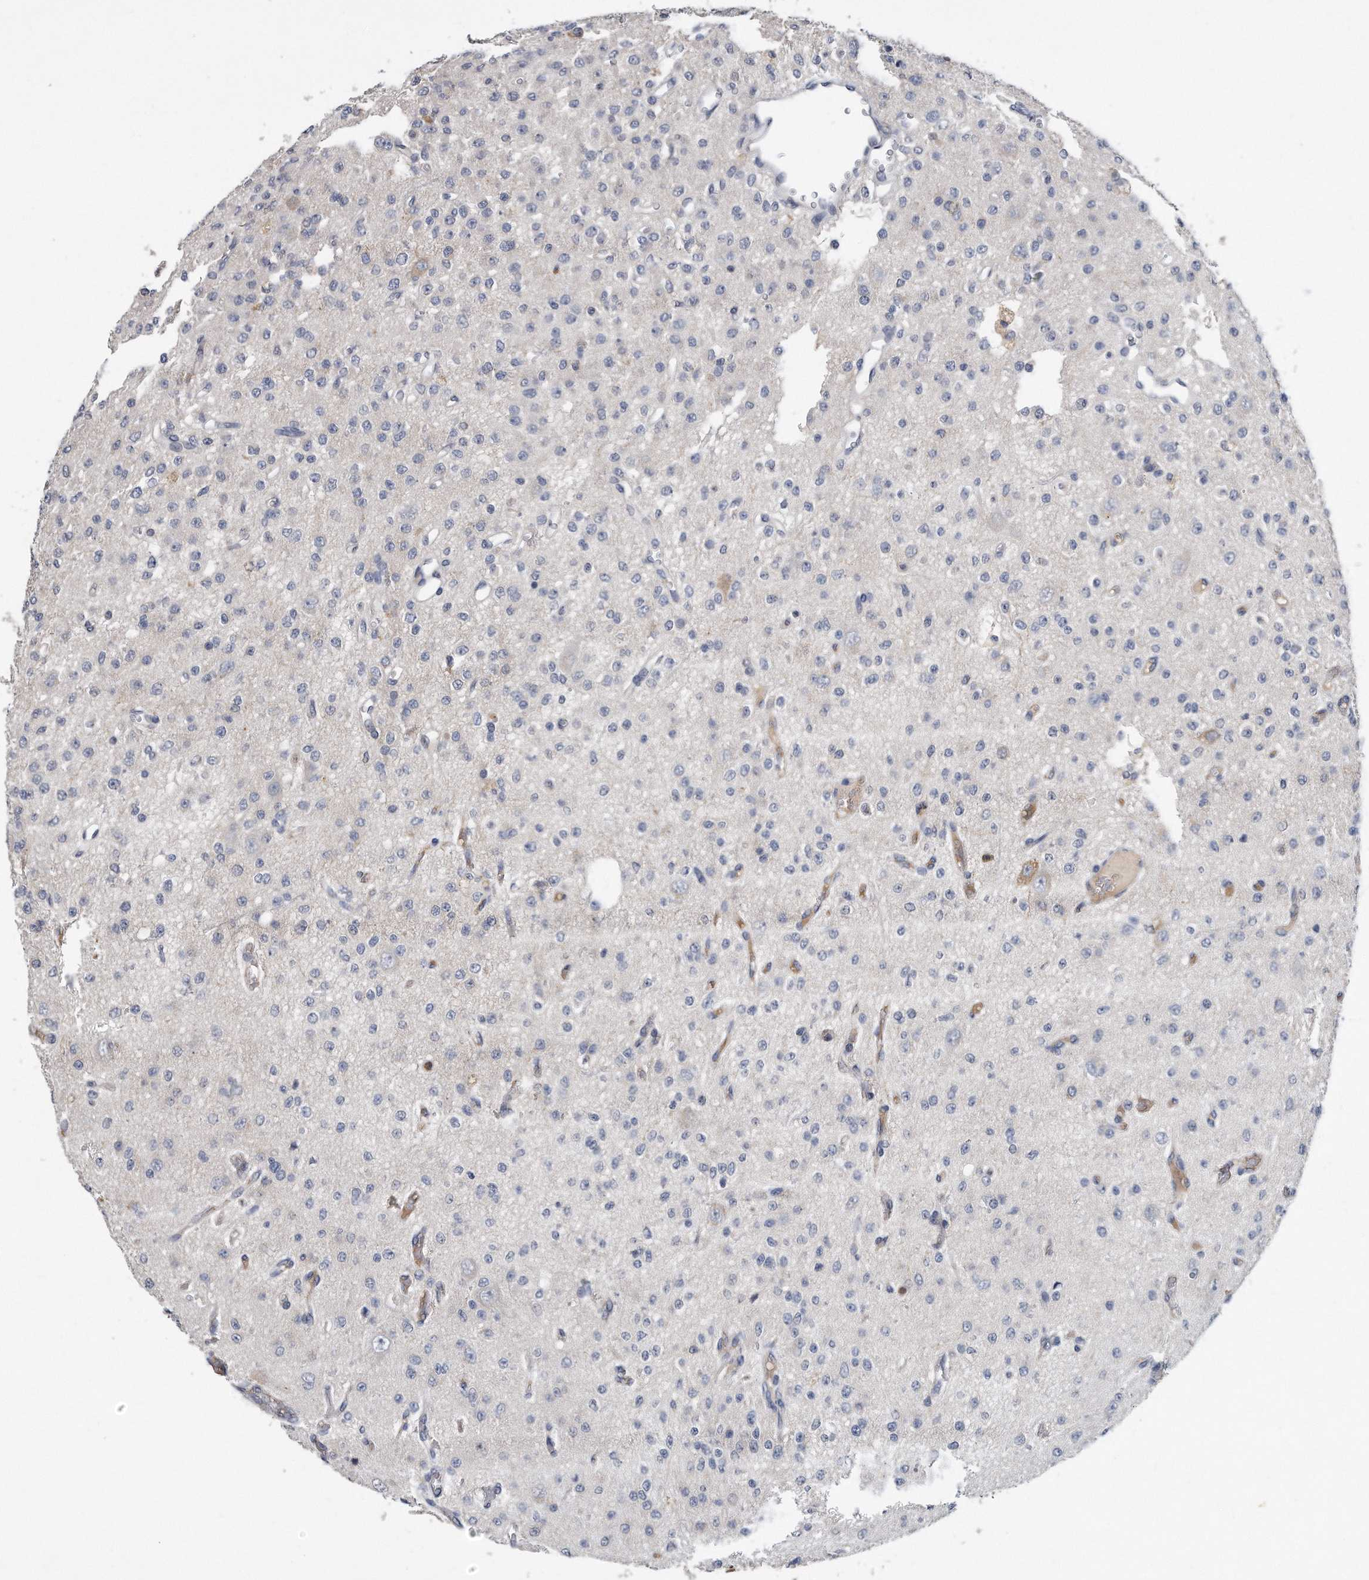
{"staining": {"intensity": "negative", "quantity": "none", "location": "none"}, "tissue": "glioma", "cell_type": "Tumor cells", "image_type": "cancer", "snomed": [{"axis": "morphology", "description": "Glioma, malignant, Low grade"}, {"axis": "topography", "description": "Brain"}], "caption": "This is an IHC photomicrograph of human low-grade glioma (malignant). There is no positivity in tumor cells.", "gene": "HOMER3", "patient": {"sex": "male", "age": 38}}